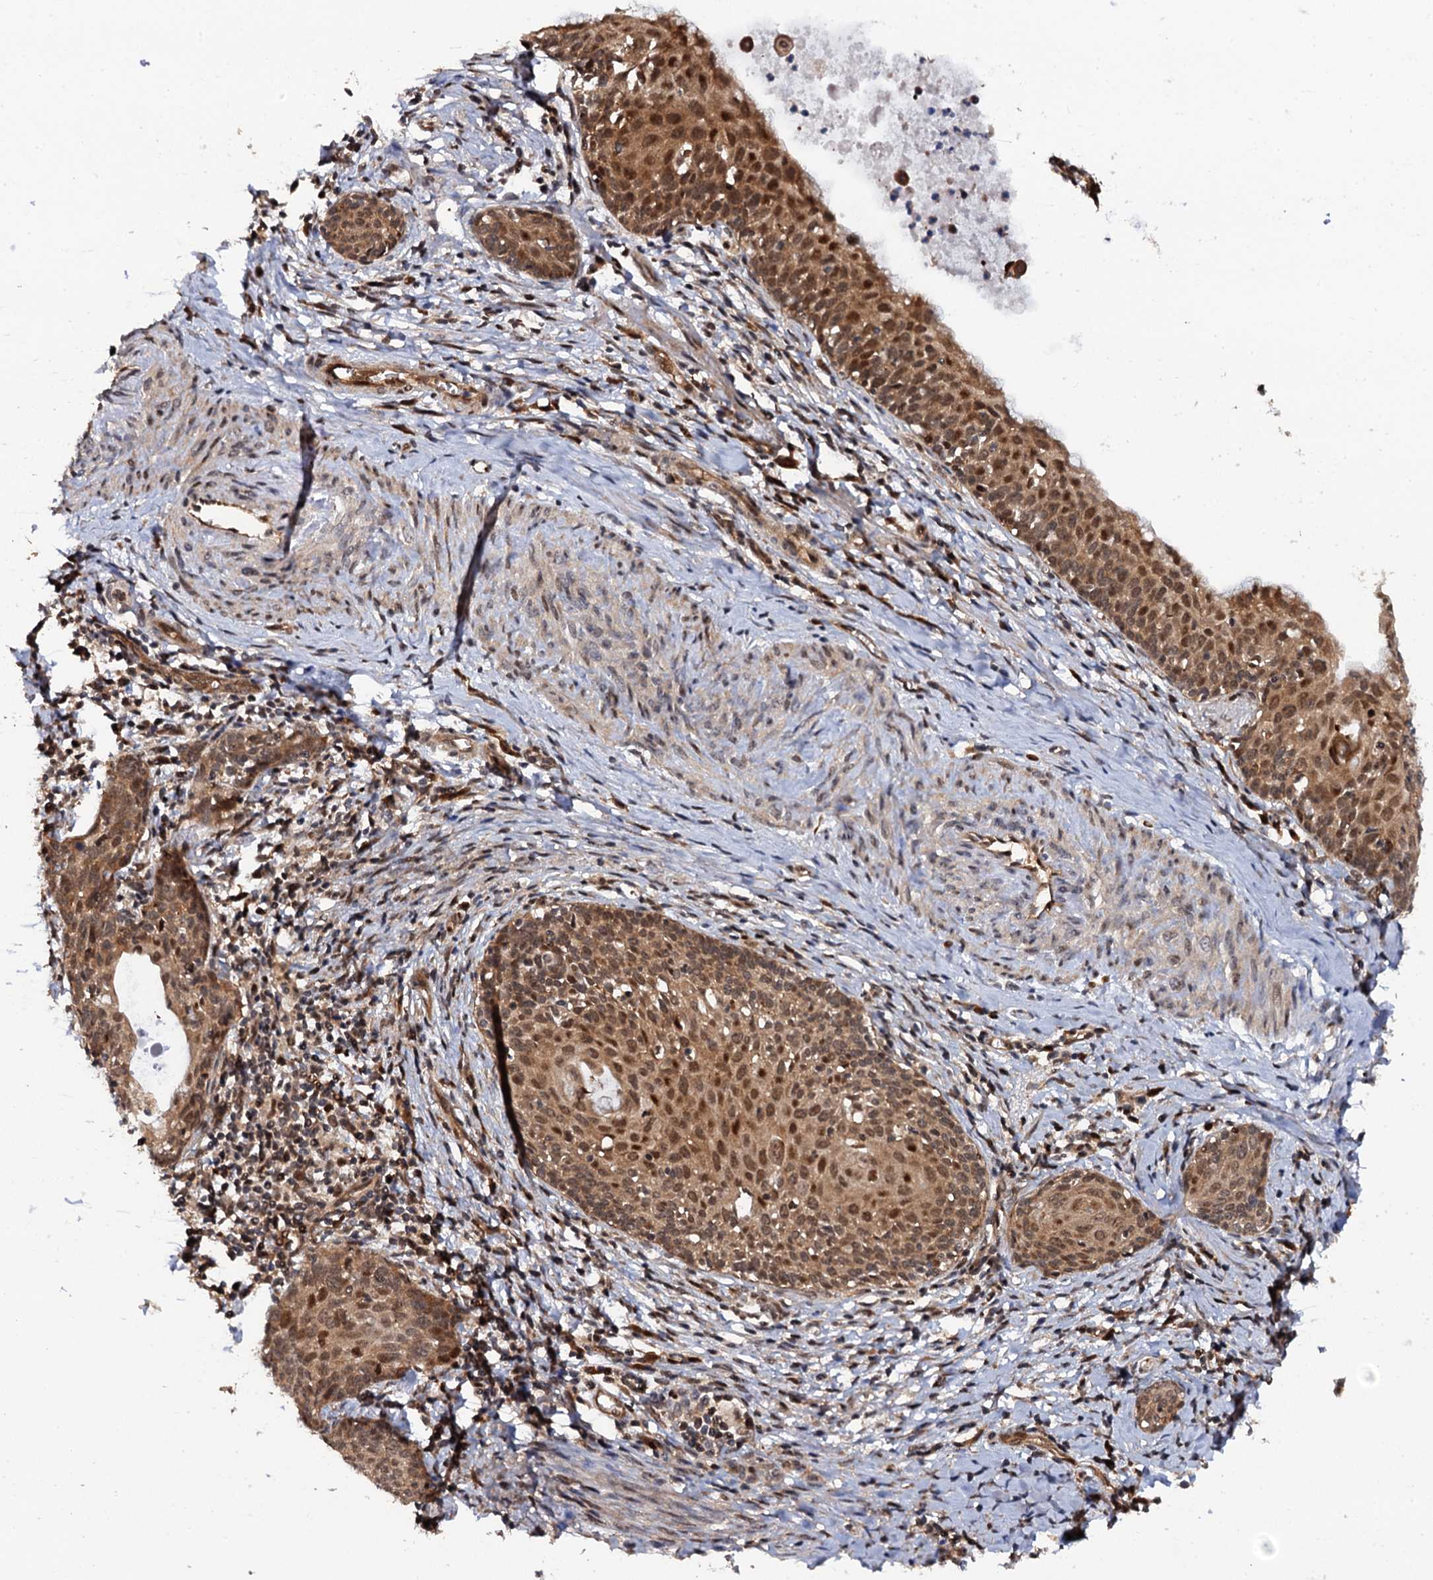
{"staining": {"intensity": "moderate", "quantity": ">75%", "location": "cytoplasmic/membranous,nuclear"}, "tissue": "cervical cancer", "cell_type": "Tumor cells", "image_type": "cancer", "snomed": [{"axis": "morphology", "description": "Squamous cell carcinoma, NOS"}, {"axis": "topography", "description": "Cervix"}], "caption": "Cervical squamous cell carcinoma was stained to show a protein in brown. There is medium levels of moderate cytoplasmic/membranous and nuclear staining in approximately >75% of tumor cells.", "gene": "CDC23", "patient": {"sex": "female", "age": 52}}